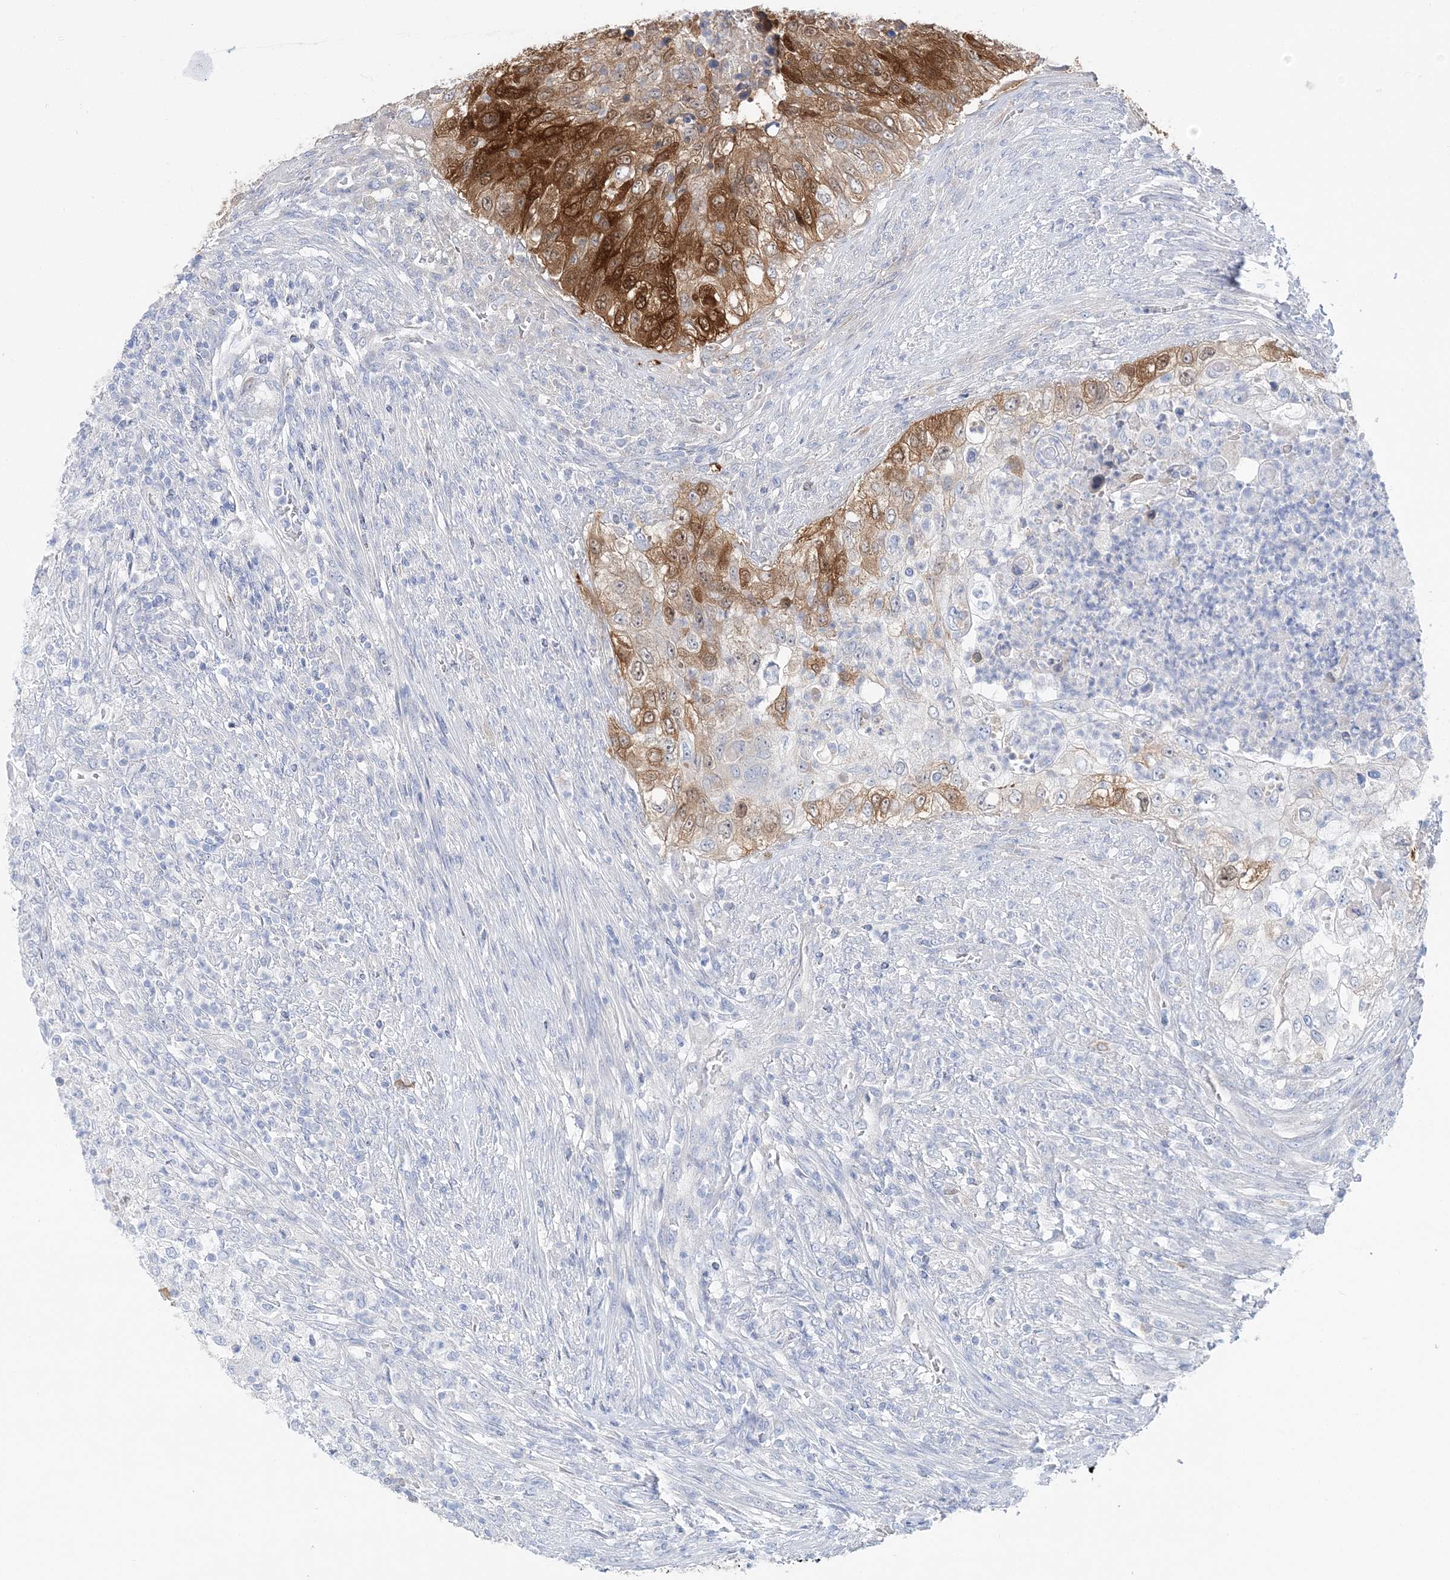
{"staining": {"intensity": "strong", "quantity": "25%-75%", "location": "cytoplasmic/membranous,nuclear"}, "tissue": "urothelial cancer", "cell_type": "Tumor cells", "image_type": "cancer", "snomed": [{"axis": "morphology", "description": "Urothelial carcinoma, High grade"}, {"axis": "topography", "description": "Urinary bladder"}], "caption": "Immunohistochemical staining of human urothelial cancer shows high levels of strong cytoplasmic/membranous and nuclear staining in about 25%-75% of tumor cells.", "gene": "HMGCS1", "patient": {"sex": "female", "age": 60}}